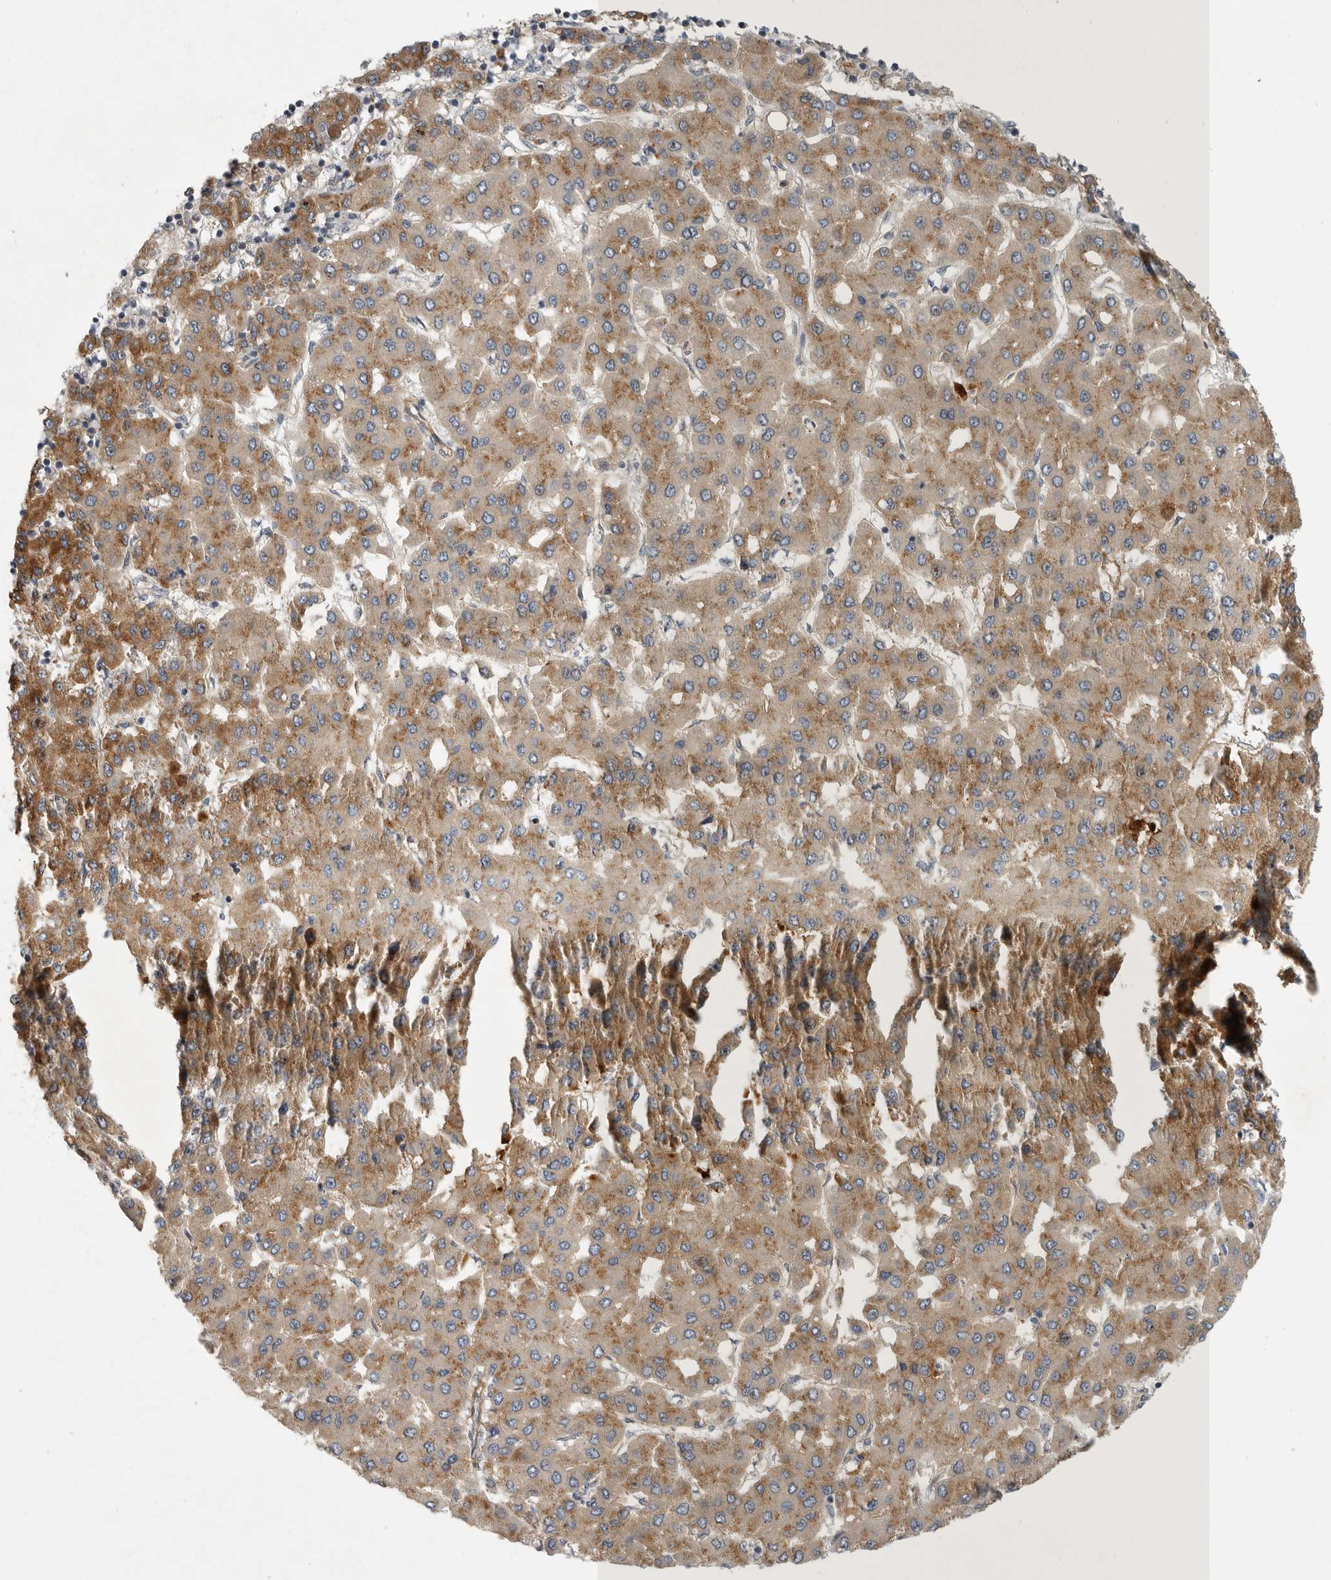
{"staining": {"intensity": "moderate", "quantity": ">75%", "location": "cytoplasmic/membranous"}, "tissue": "liver cancer", "cell_type": "Tumor cells", "image_type": "cancer", "snomed": [{"axis": "morphology", "description": "Carcinoma, Hepatocellular, NOS"}, {"axis": "topography", "description": "Liver"}], "caption": "There is medium levels of moderate cytoplasmic/membranous expression in tumor cells of liver hepatocellular carcinoma, as demonstrated by immunohistochemical staining (brown color).", "gene": "MLPH", "patient": {"sex": "male", "age": 65}}